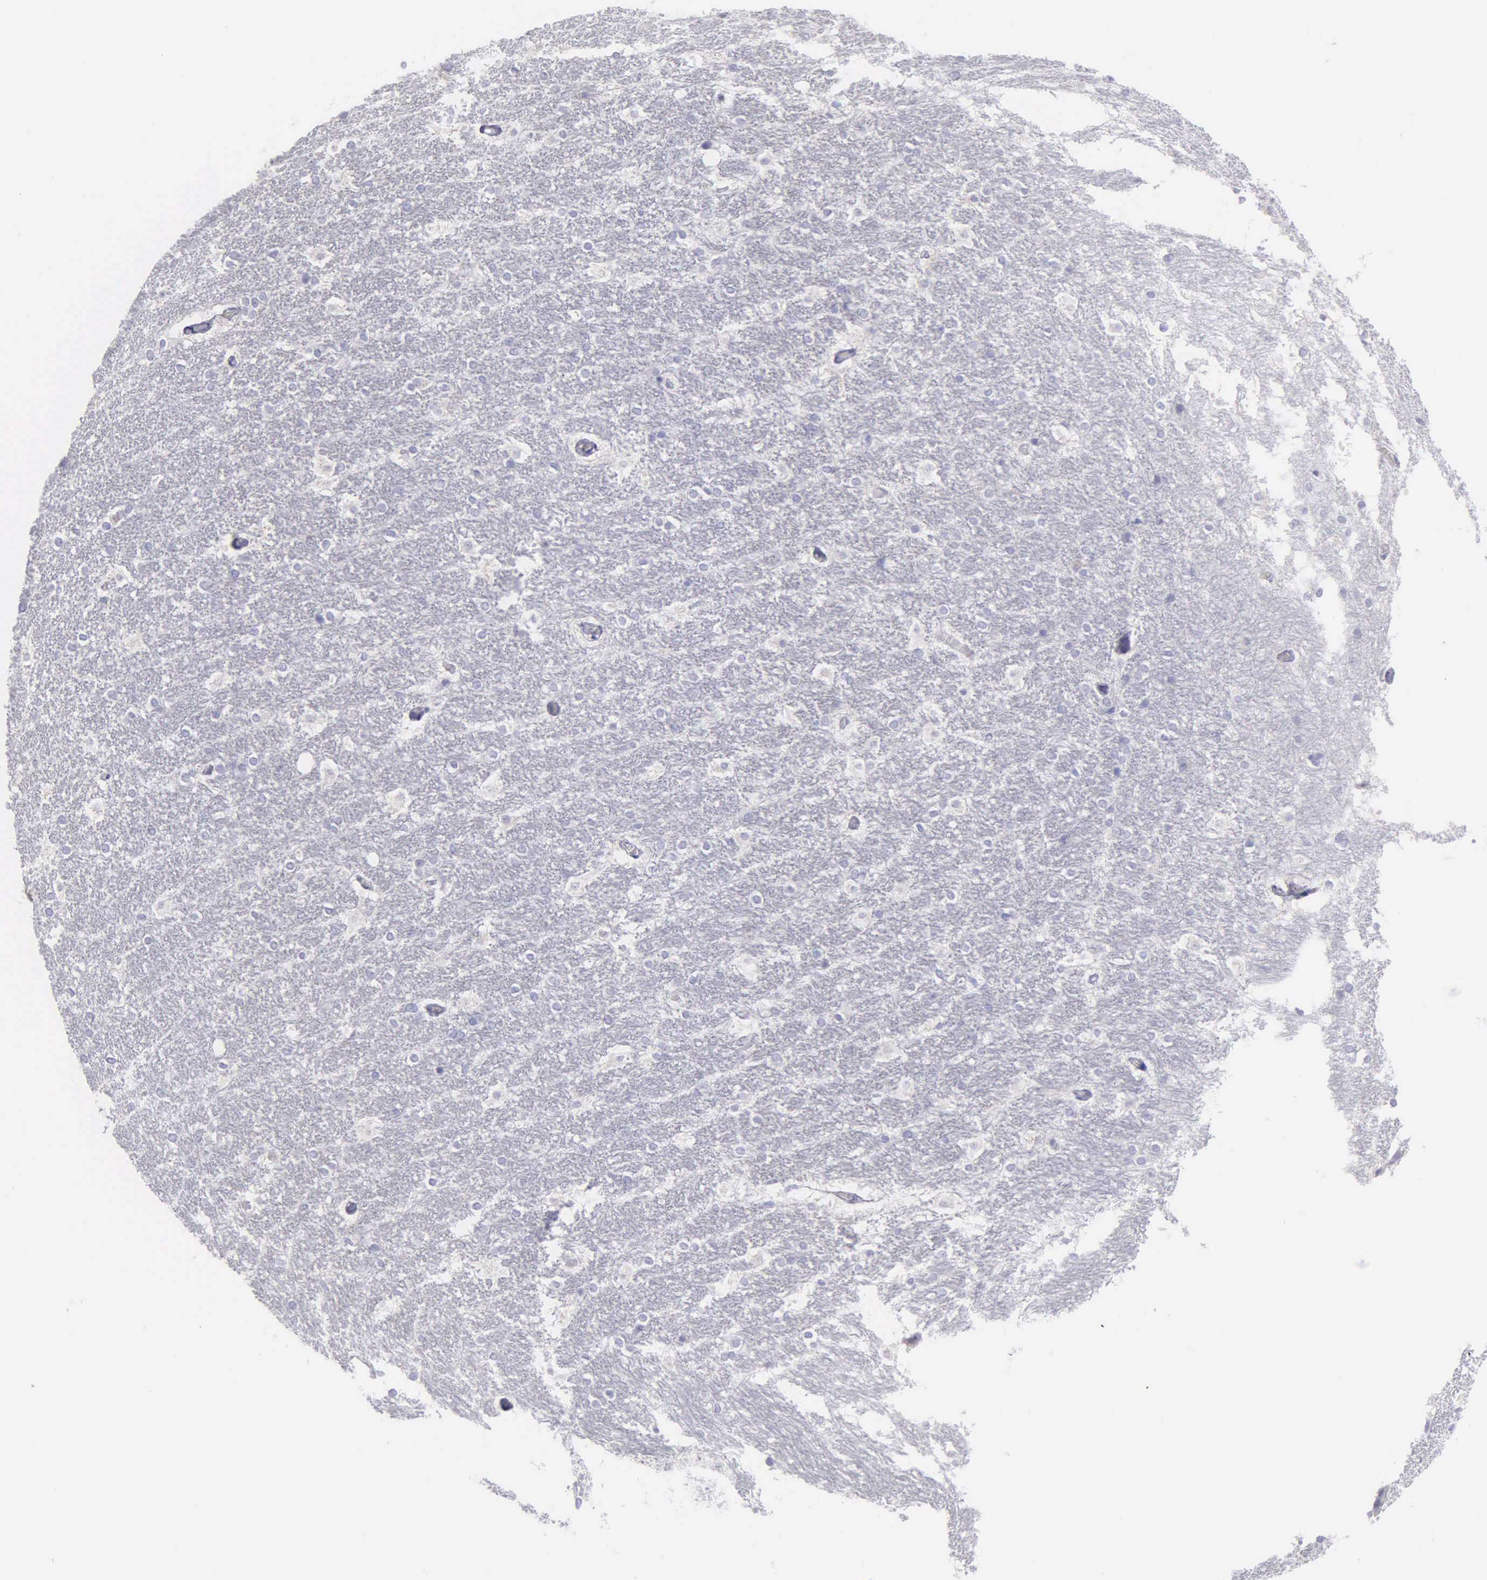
{"staining": {"intensity": "negative", "quantity": "none", "location": "none"}, "tissue": "hippocampus", "cell_type": "Glial cells", "image_type": "normal", "snomed": [{"axis": "morphology", "description": "Normal tissue, NOS"}, {"axis": "topography", "description": "Hippocampus"}], "caption": "DAB (3,3'-diaminobenzidine) immunohistochemical staining of unremarkable human hippocampus shows no significant staining in glial cells.", "gene": "FBLN5", "patient": {"sex": "female", "age": 19}}